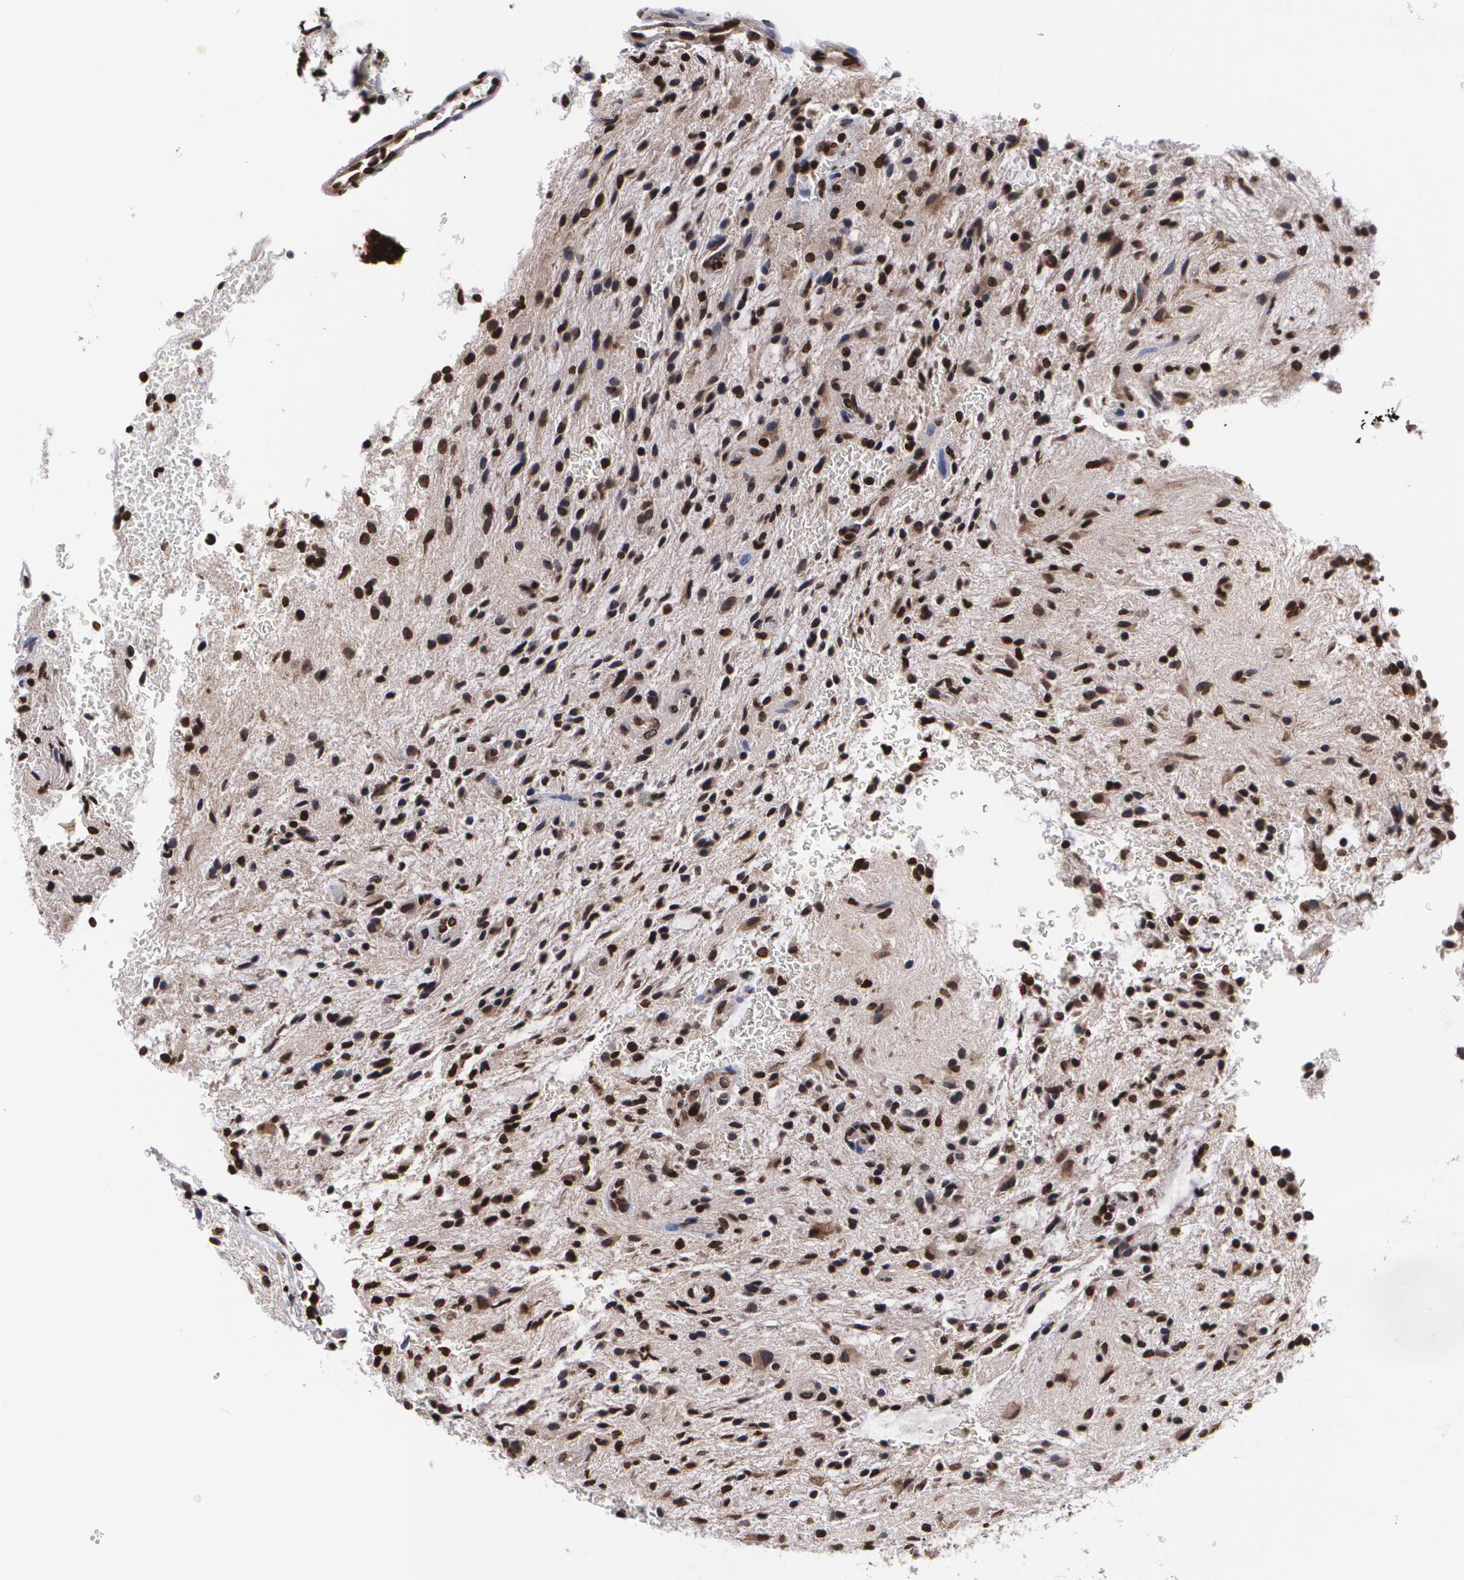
{"staining": {"intensity": "strong", "quantity": "25%-75%", "location": "cytoplasmic/membranous"}, "tissue": "glioma", "cell_type": "Tumor cells", "image_type": "cancer", "snomed": [{"axis": "morphology", "description": "Glioma, malignant, NOS"}, {"axis": "topography", "description": "Cerebellum"}], "caption": "A high amount of strong cytoplasmic/membranous positivity is identified in approximately 25%-75% of tumor cells in malignant glioma tissue.", "gene": "MVP", "patient": {"sex": "female", "age": 10}}